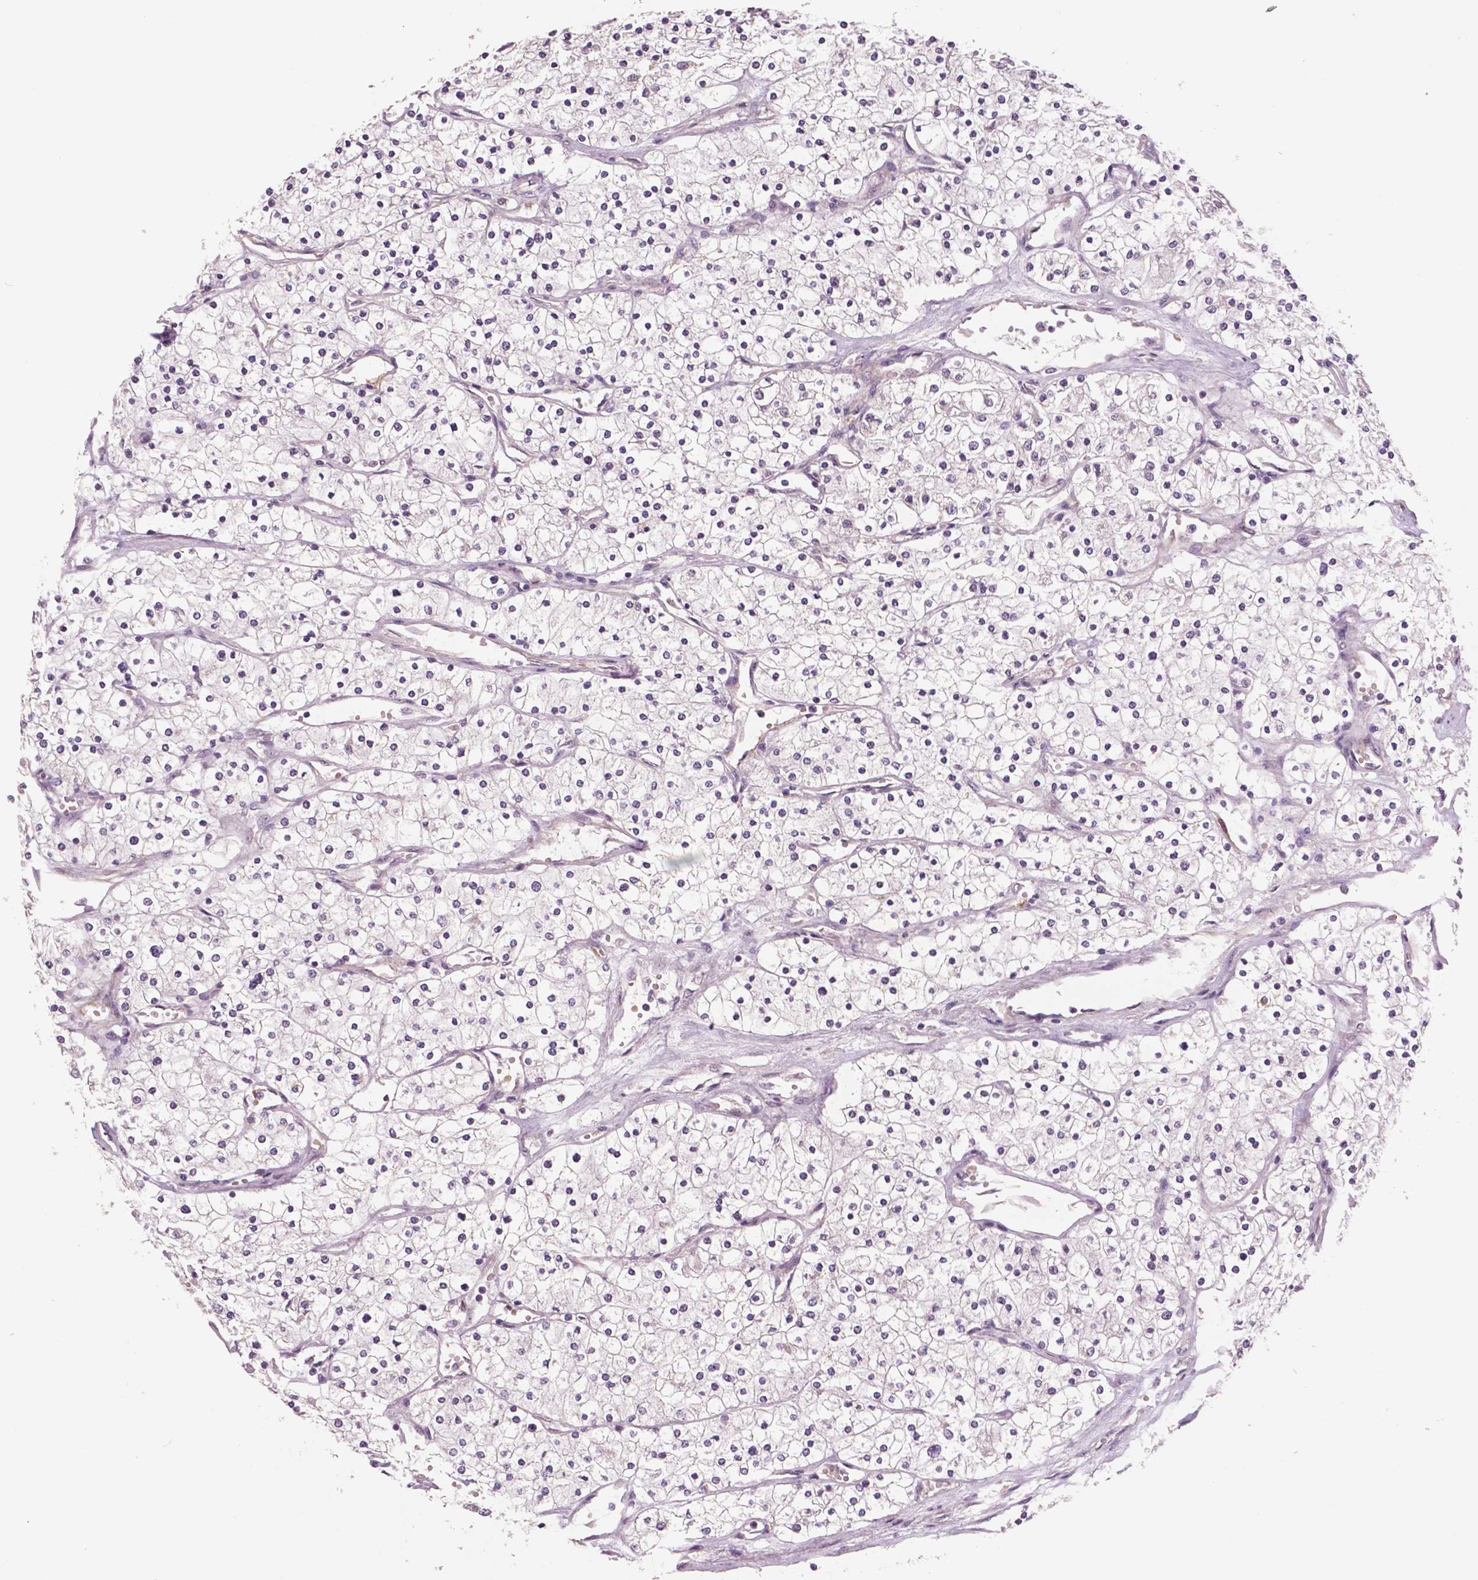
{"staining": {"intensity": "negative", "quantity": "none", "location": "none"}, "tissue": "renal cancer", "cell_type": "Tumor cells", "image_type": "cancer", "snomed": [{"axis": "morphology", "description": "Adenocarcinoma, NOS"}, {"axis": "topography", "description": "Kidney"}], "caption": "Tumor cells show no significant positivity in adenocarcinoma (renal).", "gene": "STAT3", "patient": {"sex": "male", "age": 80}}